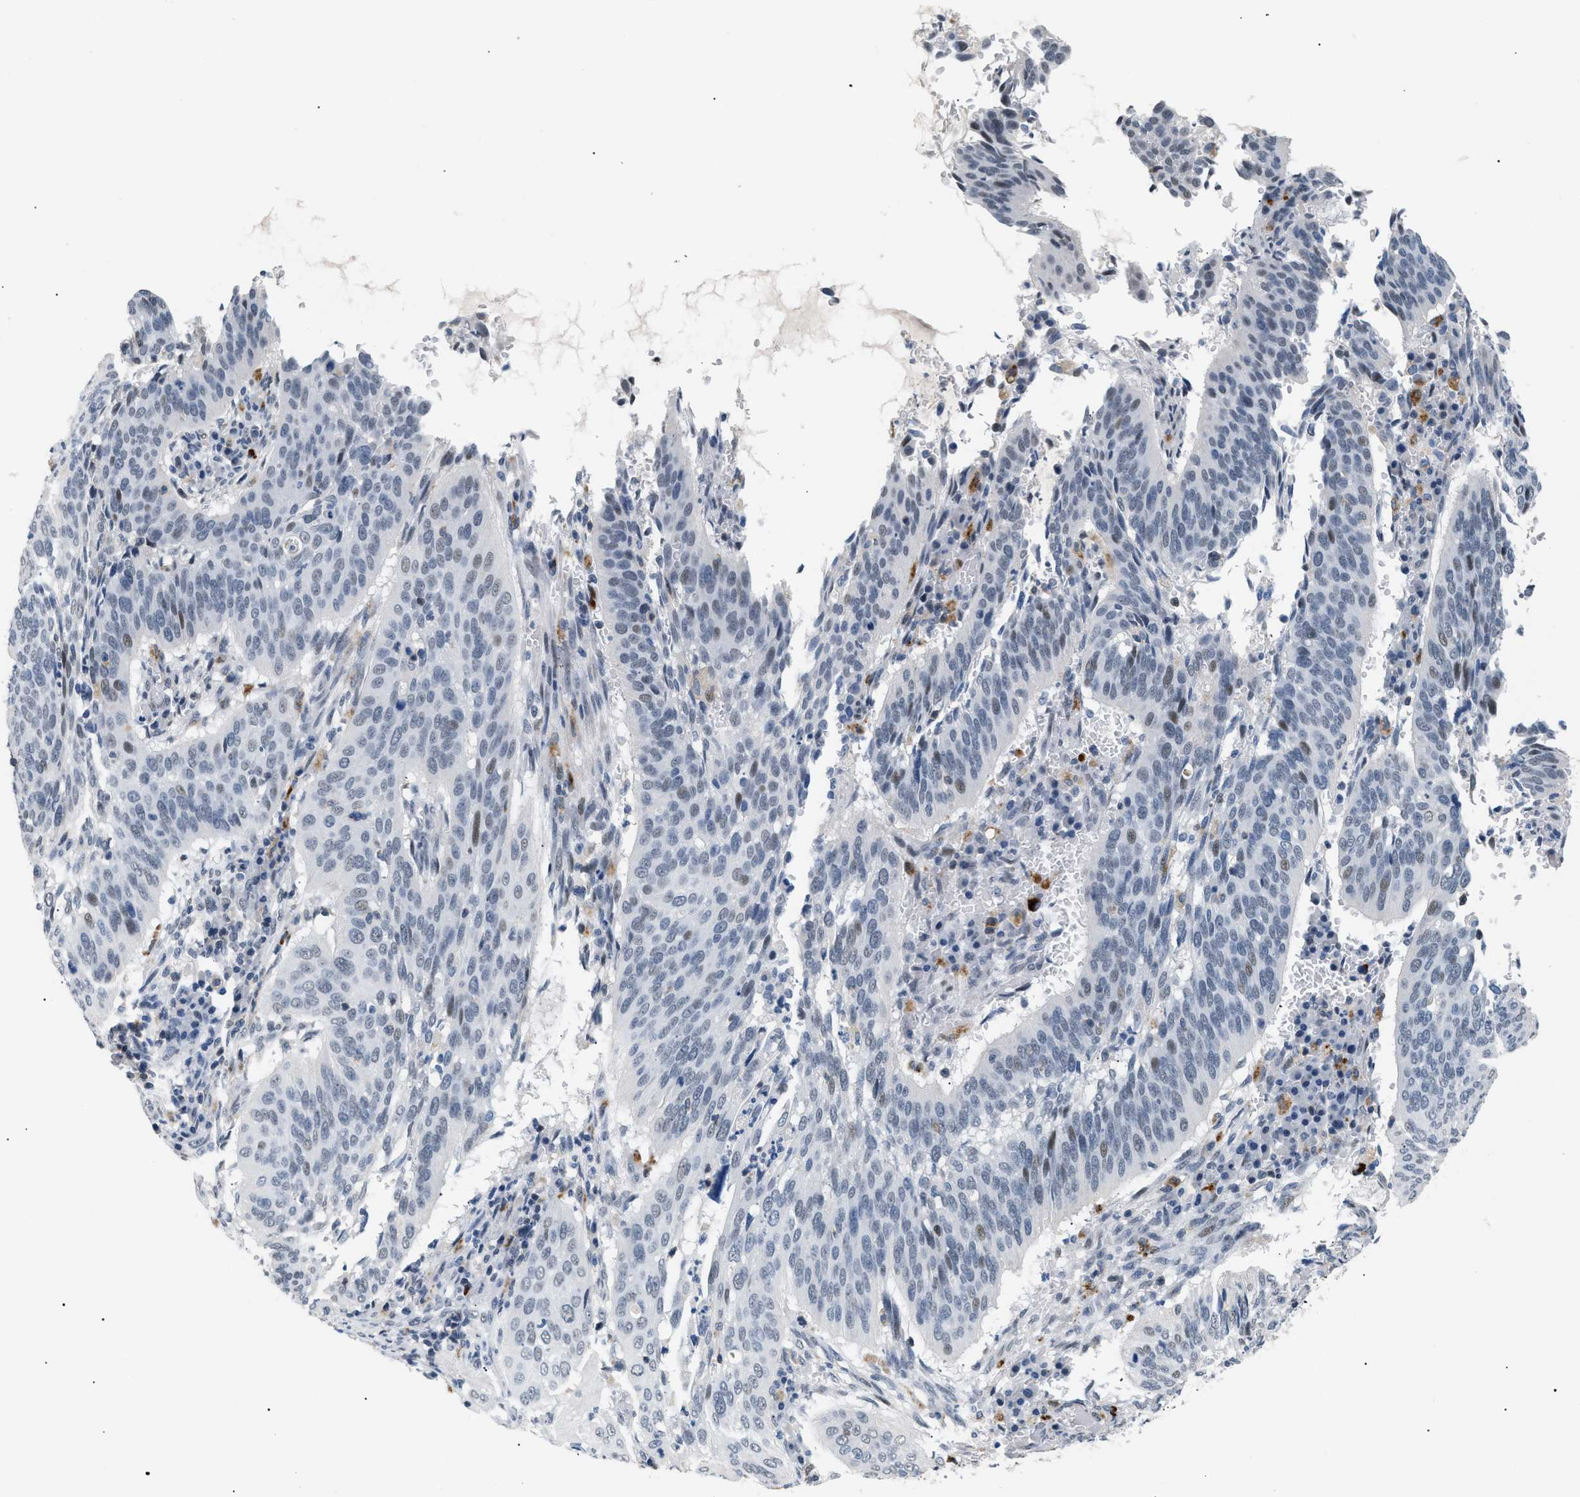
{"staining": {"intensity": "weak", "quantity": "<25%", "location": "nuclear"}, "tissue": "cervical cancer", "cell_type": "Tumor cells", "image_type": "cancer", "snomed": [{"axis": "morphology", "description": "Normal tissue, NOS"}, {"axis": "morphology", "description": "Squamous cell carcinoma, NOS"}, {"axis": "topography", "description": "Cervix"}], "caption": "Immunohistochemistry (IHC) of human cervical cancer (squamous cell carcinoma) reveals no expression in tumor cells. Brightfield microscopy of immunohistochemistry (IHC) stained with DAB (brown) and hematoxylin (blue), captured at high magnification.", "gene": "KCNC3", "patient": {"sex": "female", "age": 39}}